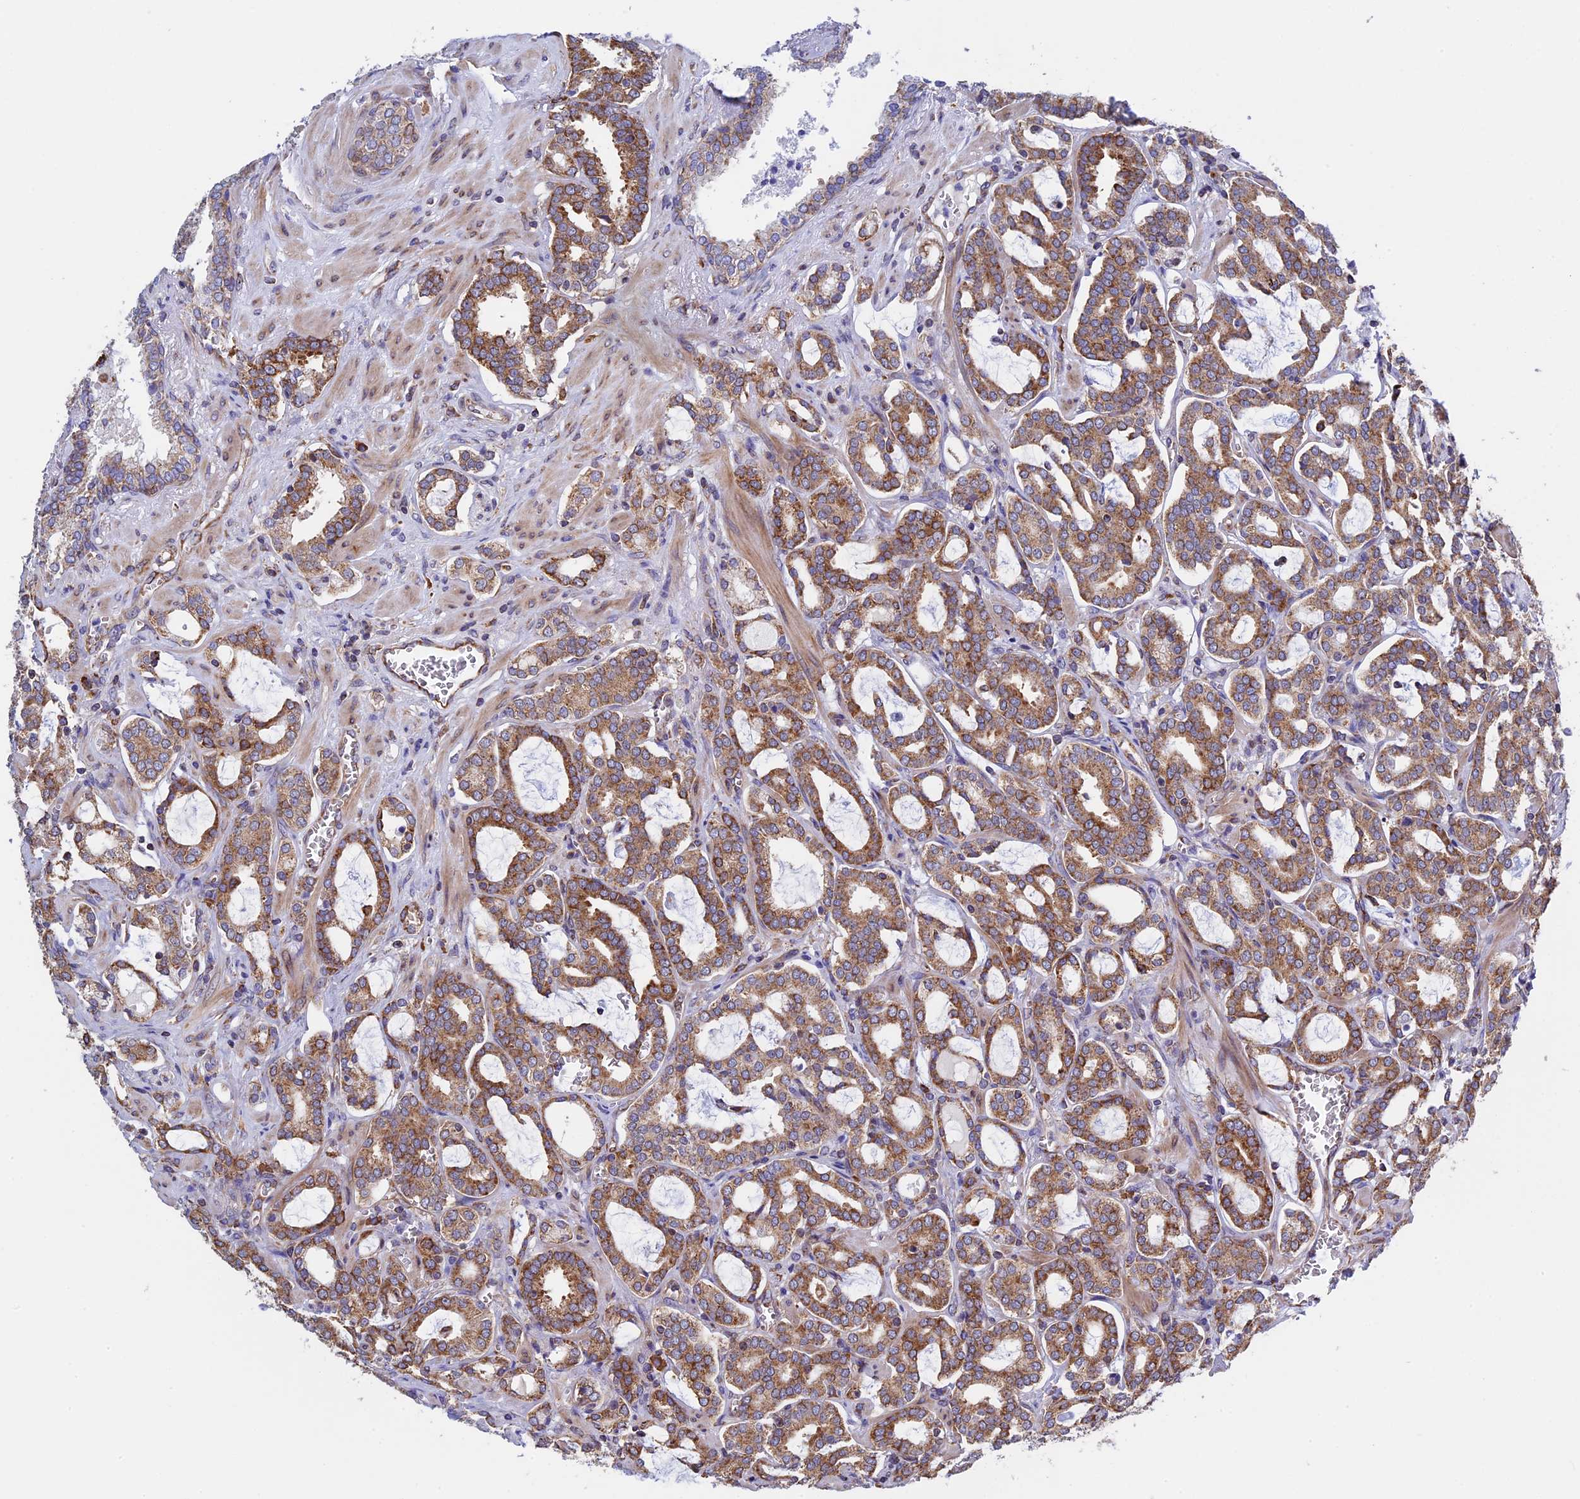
{"staining": {"intensity": "moderate", "quantity": ">75%", "location": "cytoplasmic/membranous"}, "tissue": "prostate cancer", "cell_type": "Tumor cells", "image_type": "cancer", "snomed": [{"axis": "morphology", "description": "Adenocarcinoma, High grade"}, {"axis": "topography", "description": "Prostate and seminal vesicle, NOS"}], "caption": "The photomicrograph demonstrates immunohistochemical staining of prostate high-grade adenocarcinoma. There is moderate cytoplasmic/membranous staining is present in about >75% of tumor cells.", "gene": "SLC9A5", "patient": {"sex": "male", "age": 67}}